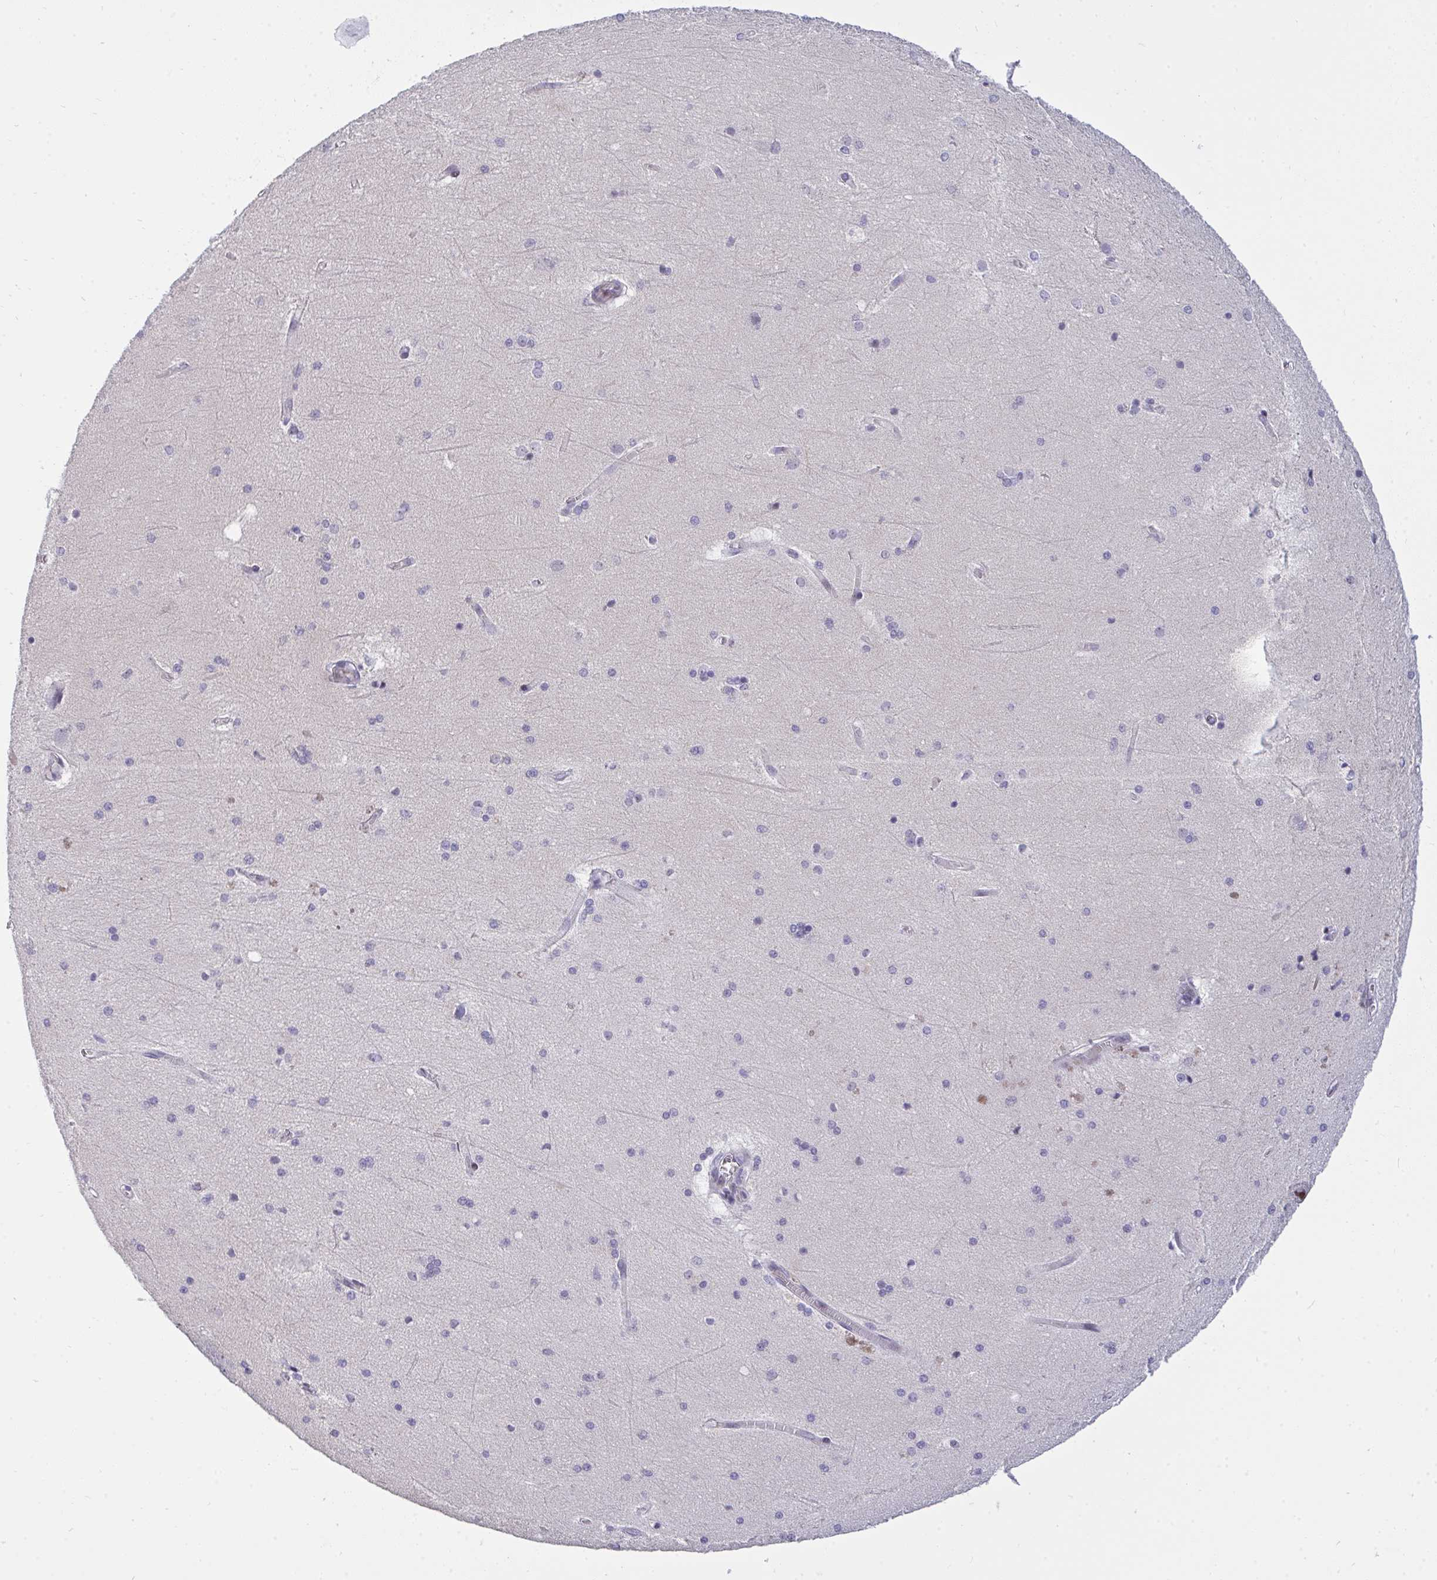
{"staining": {"intensity": "negative", "quantity": "none", "location": "none"}, "tissue": "hippocampus", "cell_type": "Glial cells", "image_type": "normal", "snomed": [{"axis": "morphology", "description": "Normal tissue, NOS"}, {"axis": "topography", "description": "Cerebral cortex"}, {"axis": "topography", "description": "Hippocampus"}], "caption": "Glial cells show no significant expression in unremarkable hippocampus. Nuclei are stained in blue.", "gene": "PLPPR3", "patient": {"sex": "female", "age": 19}}